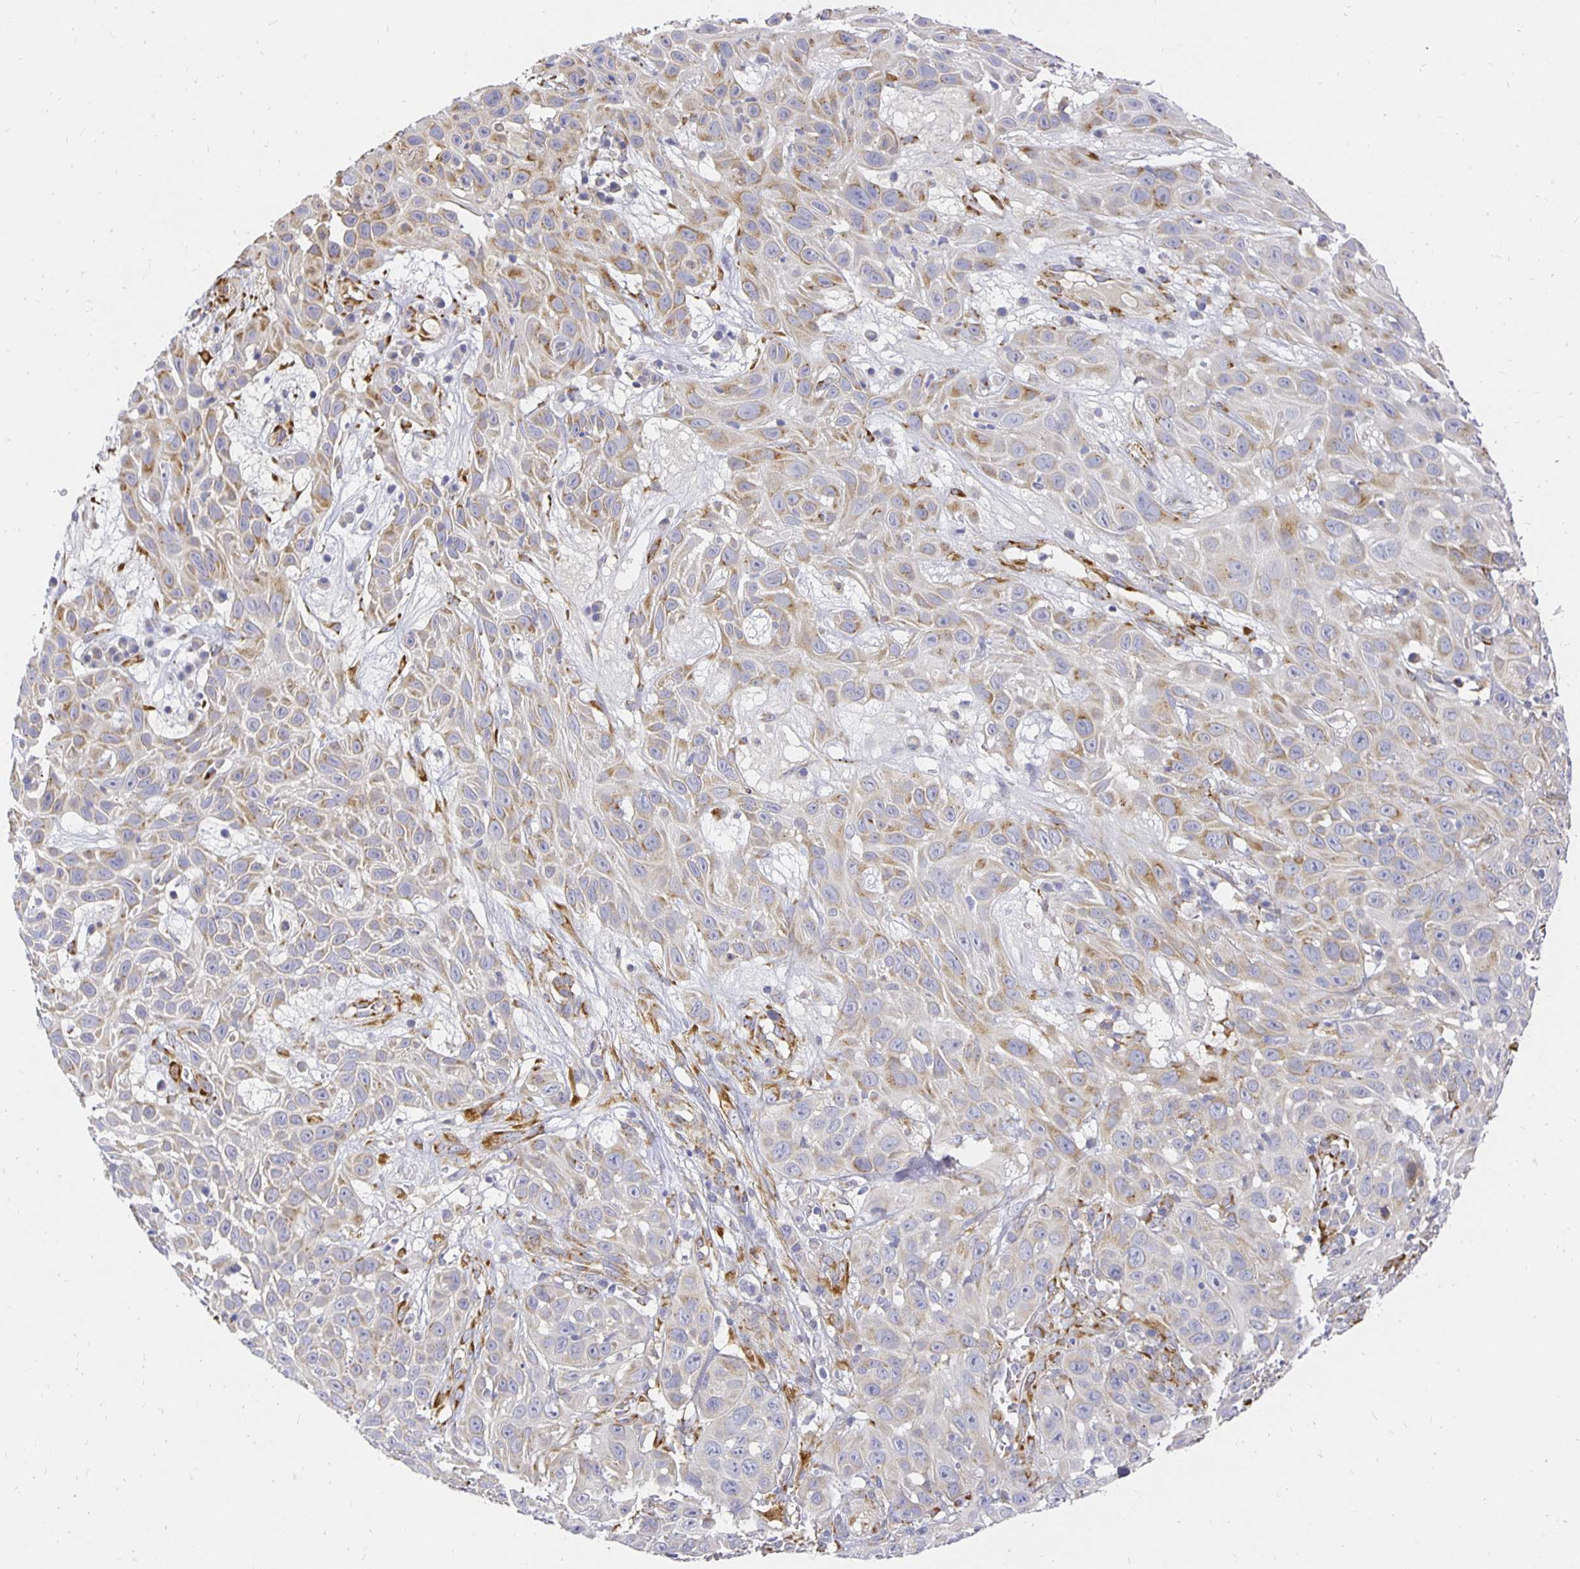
{"staining": {"intensity": "weak", "quantity": "<25%", "location": "cytoplasmic/membranous"}, "tissue": "skin cancer", "cell_type": "Tumor cells", "image_type": "cancer", "snomed": [{"axis": "morphology", "description": "Squamous cell carcinoma, NOS"}, {"axis": "topography", "description": "Skin"}], "caption": "This is an IHC photomicrograph of skin cancer (squamous cell carcinoma). There is no staining in tumor cells.", "gene": "PLOD1", "patient": {"sex": "male", "age": 82}}